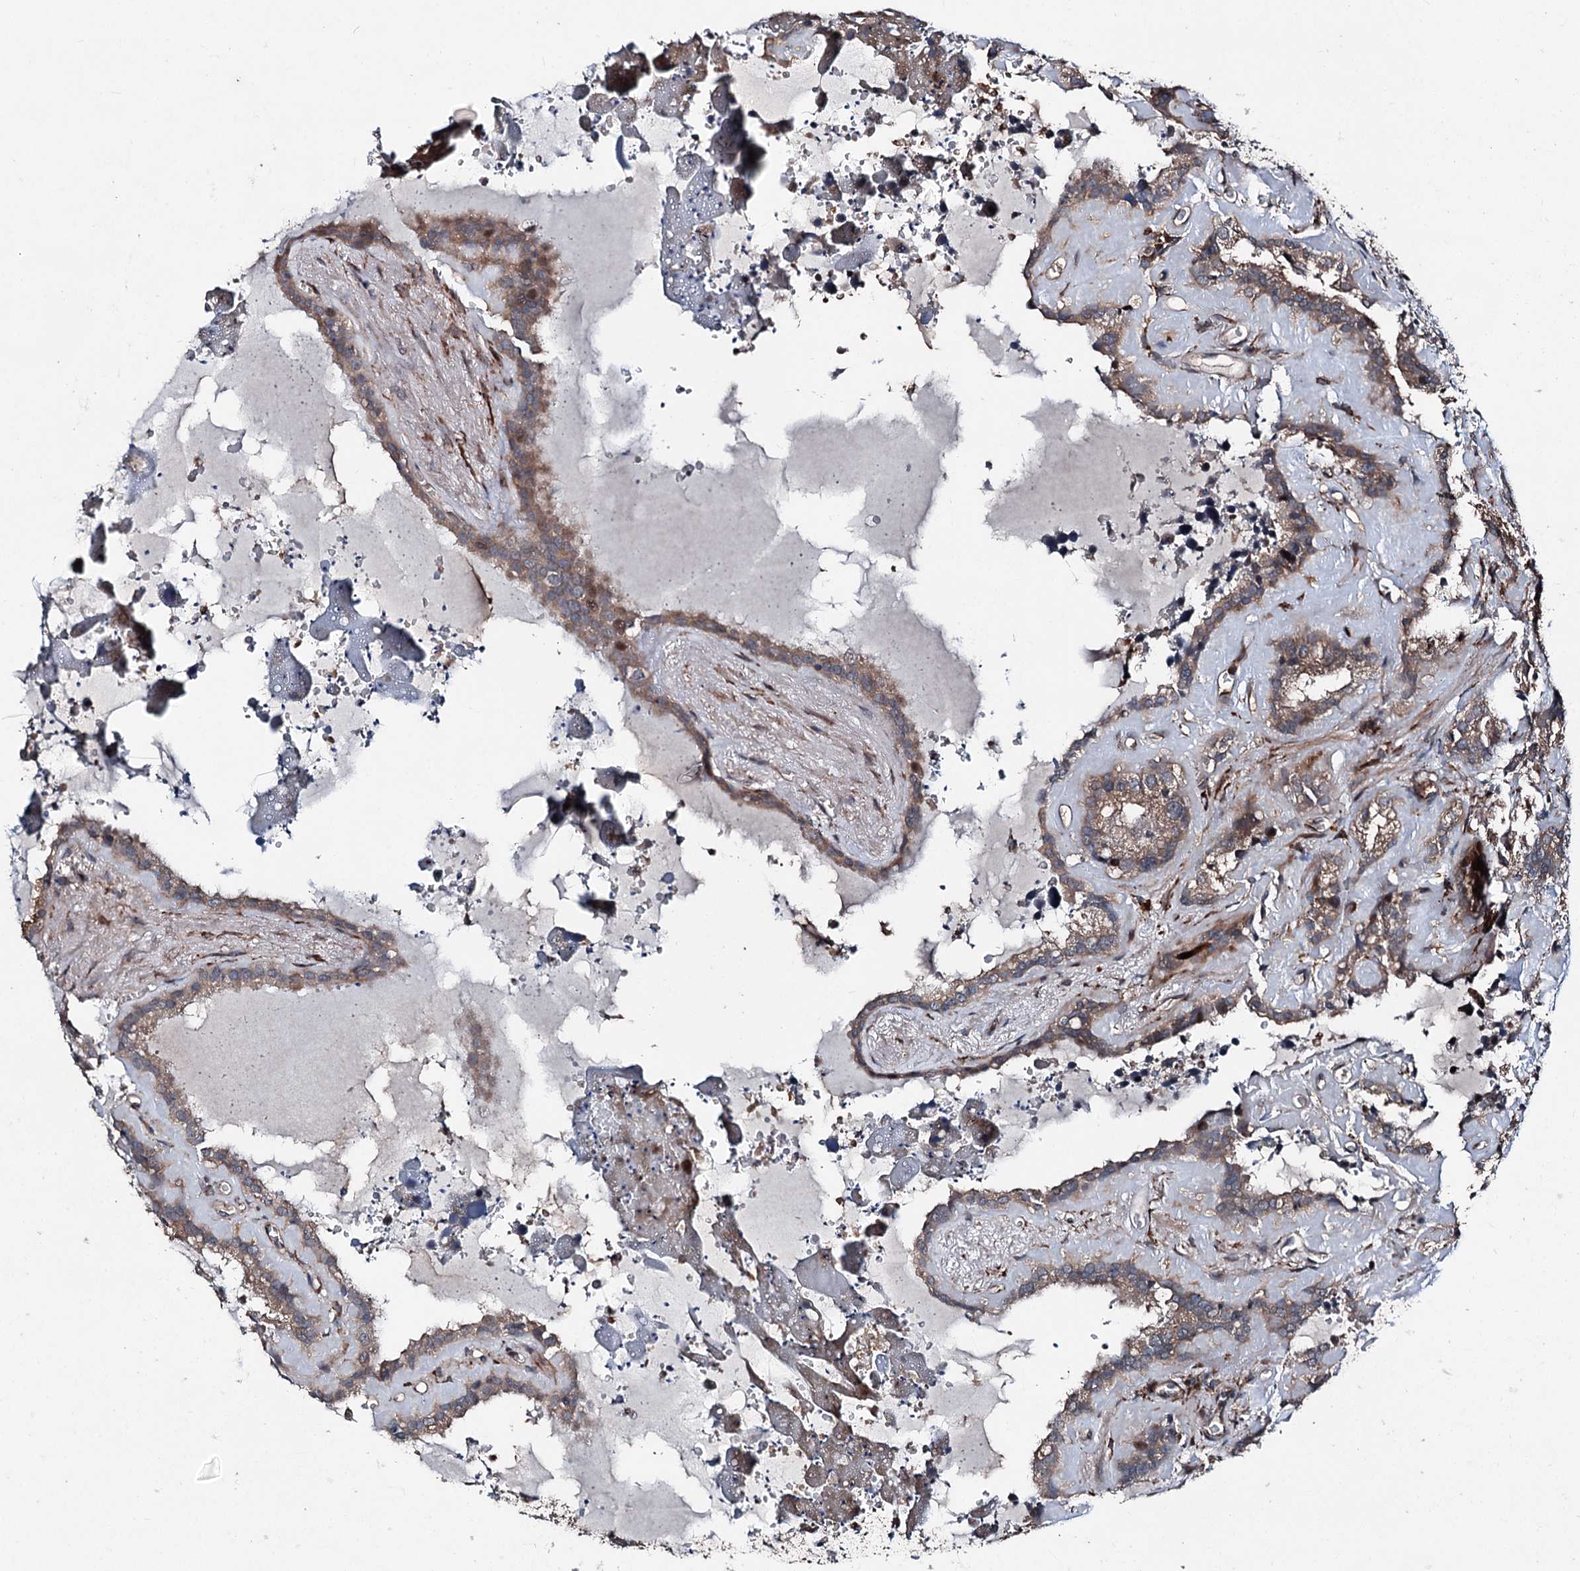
{"staining": {"intensity": "moderate", "quantity": "25%-75%", "location": "cytoplasmic/membranous"}, "tissue": "seminal vesicle", "cell_type": "Glandular cells", "image_type": "normal", "snomed": [{"axis": "morphology", "description": "Normal tissue, NOS"}, {"axis": "topography", "description": "Prostate"}, {"axis": "topography", "description": "Seminal veicle"}], "caption": "Brown immunohistochemical staining in benign human seminal vesicle shows moderate cytoplasmic/membranous expression in approximately 25%-75% of glandular cells. (Stains: DAB in brown, nuclei in blue, Microscopy: brightfield microscopy at high magnification).", "gene": "DDIAS", "patient": {"sex": "male", "age": 59}}